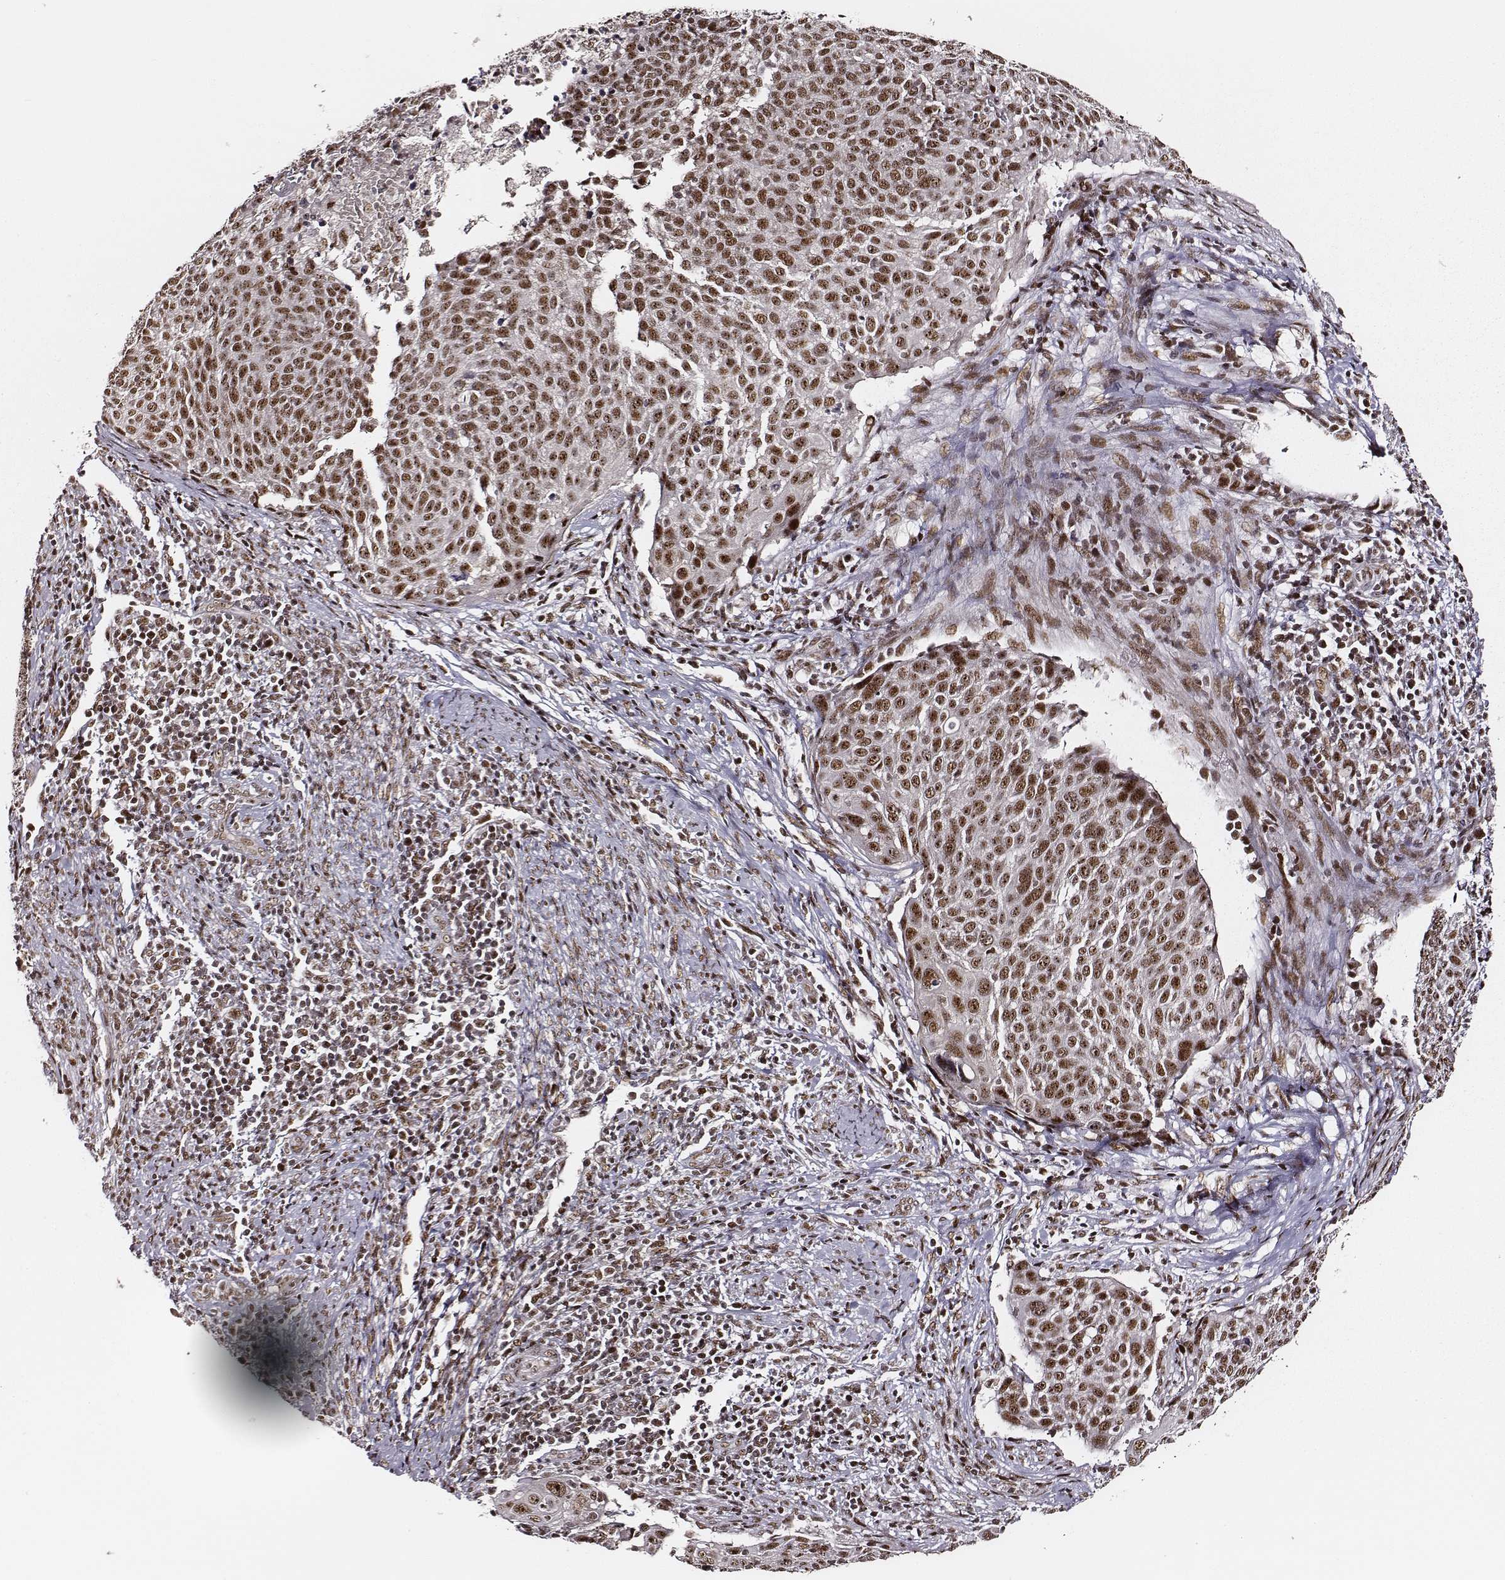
{"staining": {"intensity": "moderate", "quantity": ">75%", "location": "nuclear"}, "tissue": "cervical cancer", "cell_type": "Tumor cells", "image_type": "cancer", "snomed": [{"axis": "morphology", "description": "Squamous cell carcinoma, NOS"}, {"axis": "topography", "description": "Cervix"}], "caption": "A medium amount of moderate nuclear positivity is present in approximately >75% of tumor cells in cervical cancer (squamous cell carcinoma) tissue. The protein is stained brown, and the nuclei are stained in blue (DAB (3,3'-diaminobenzidine) IHC with brightfield microscopy, high magnification).", "gene": "PPARA", "patient": {"sex": "female", "age": 39}}